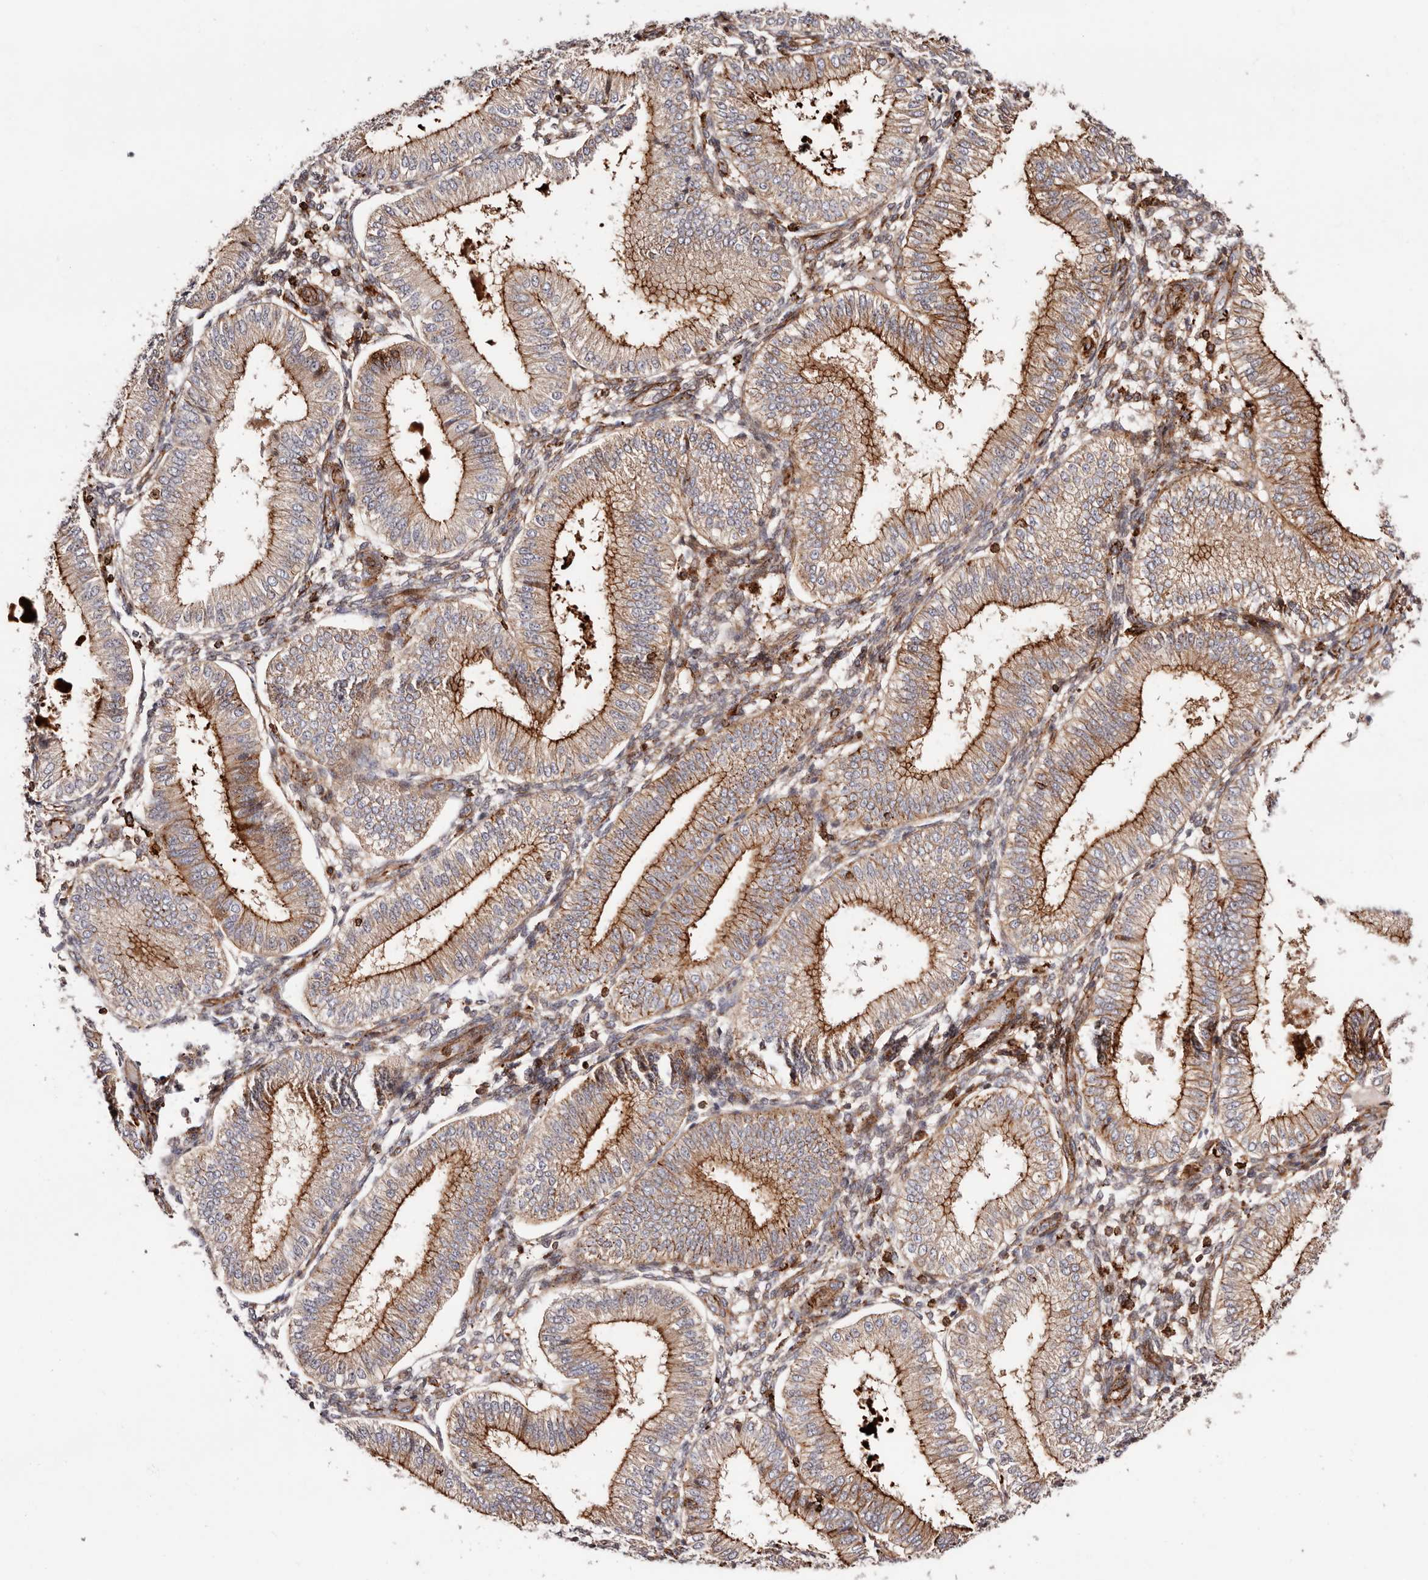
{"staining": {"intensity": "strong", "quantity": "25%-75%", "location": "cytoplasmic/membranous"}, "tissue": "endometrium", "cell_type": "Cells in endometrial stroma", "image_type": "normal", "snomed": [{"axis": "morphology", "description": "Normal tissue, NOS"}, {"axis": "topography", "description": "Endometrium"}], "caption": "IHC (DAB) staining of normal endometrium exhibits strong cytoplasmic/membranous protein staining in approximately 25%-75% of cells in endometrial stroma.", "gene": "PTPN22", "patient": {"sex": "female", "age": 39}}